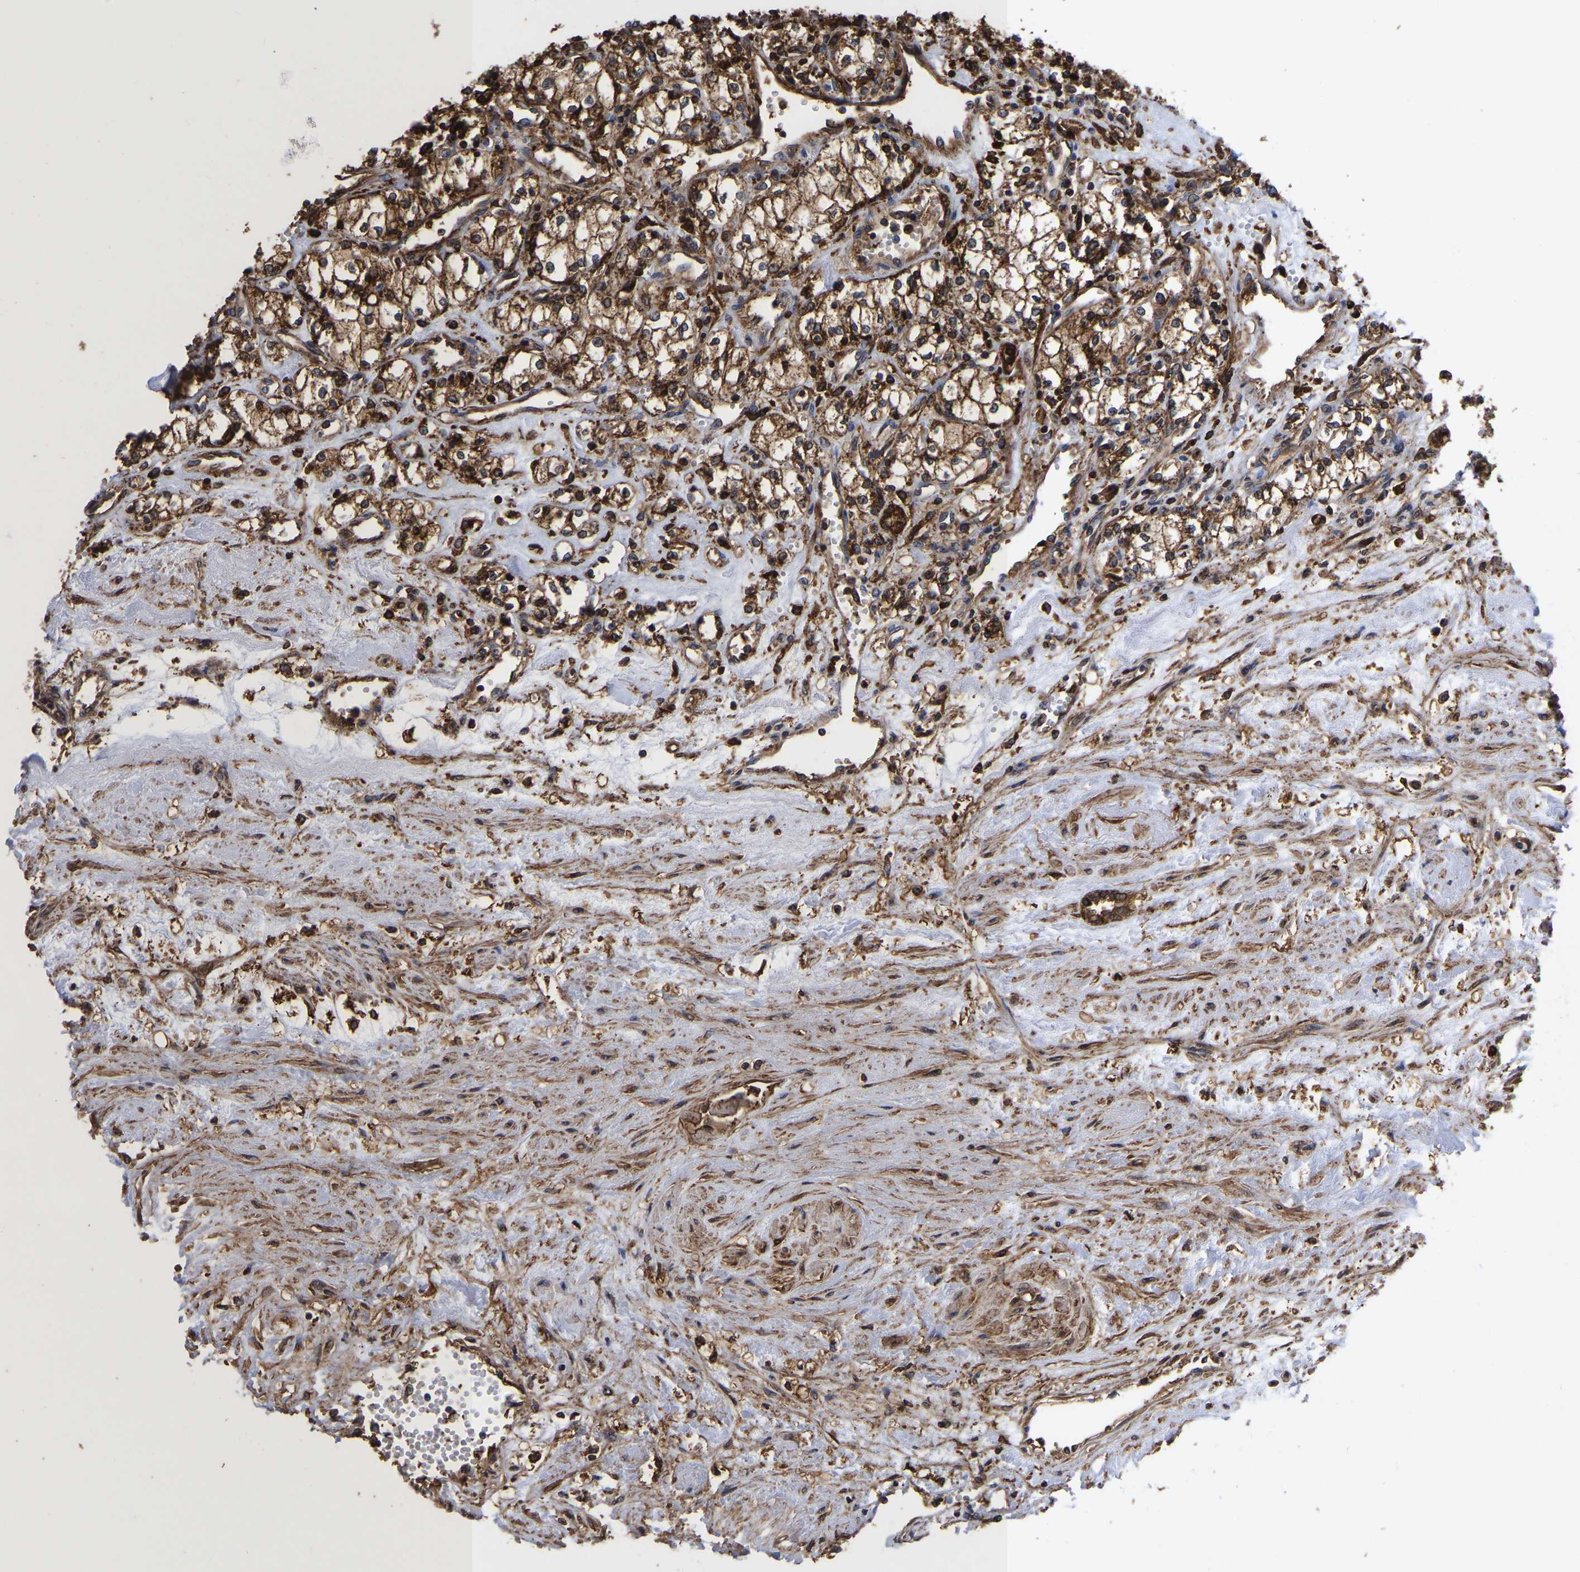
{"staining": {"intensity": "strong", "quantity": ">75%", "location": "cytoplasmic/membranous,nuclear"}, "tissue": "renal cancer", "cell_type": "Tumor cells", "image_type": "cancer", "snomed": [{"axis": "morphology", "description": "Adenocarcinoma, NOS"}, {"axis": "topography", "description": "Kidney"}], "caption": "Strong cytoplasmic/membranous and nuclear positivity is identified in approximately >75% of tumor cells in renal cancer. (DAB IHC with brightfield microscopy, high magnification).", "gene": "LIF", "patient": {"sex": "male", "age": 59}}